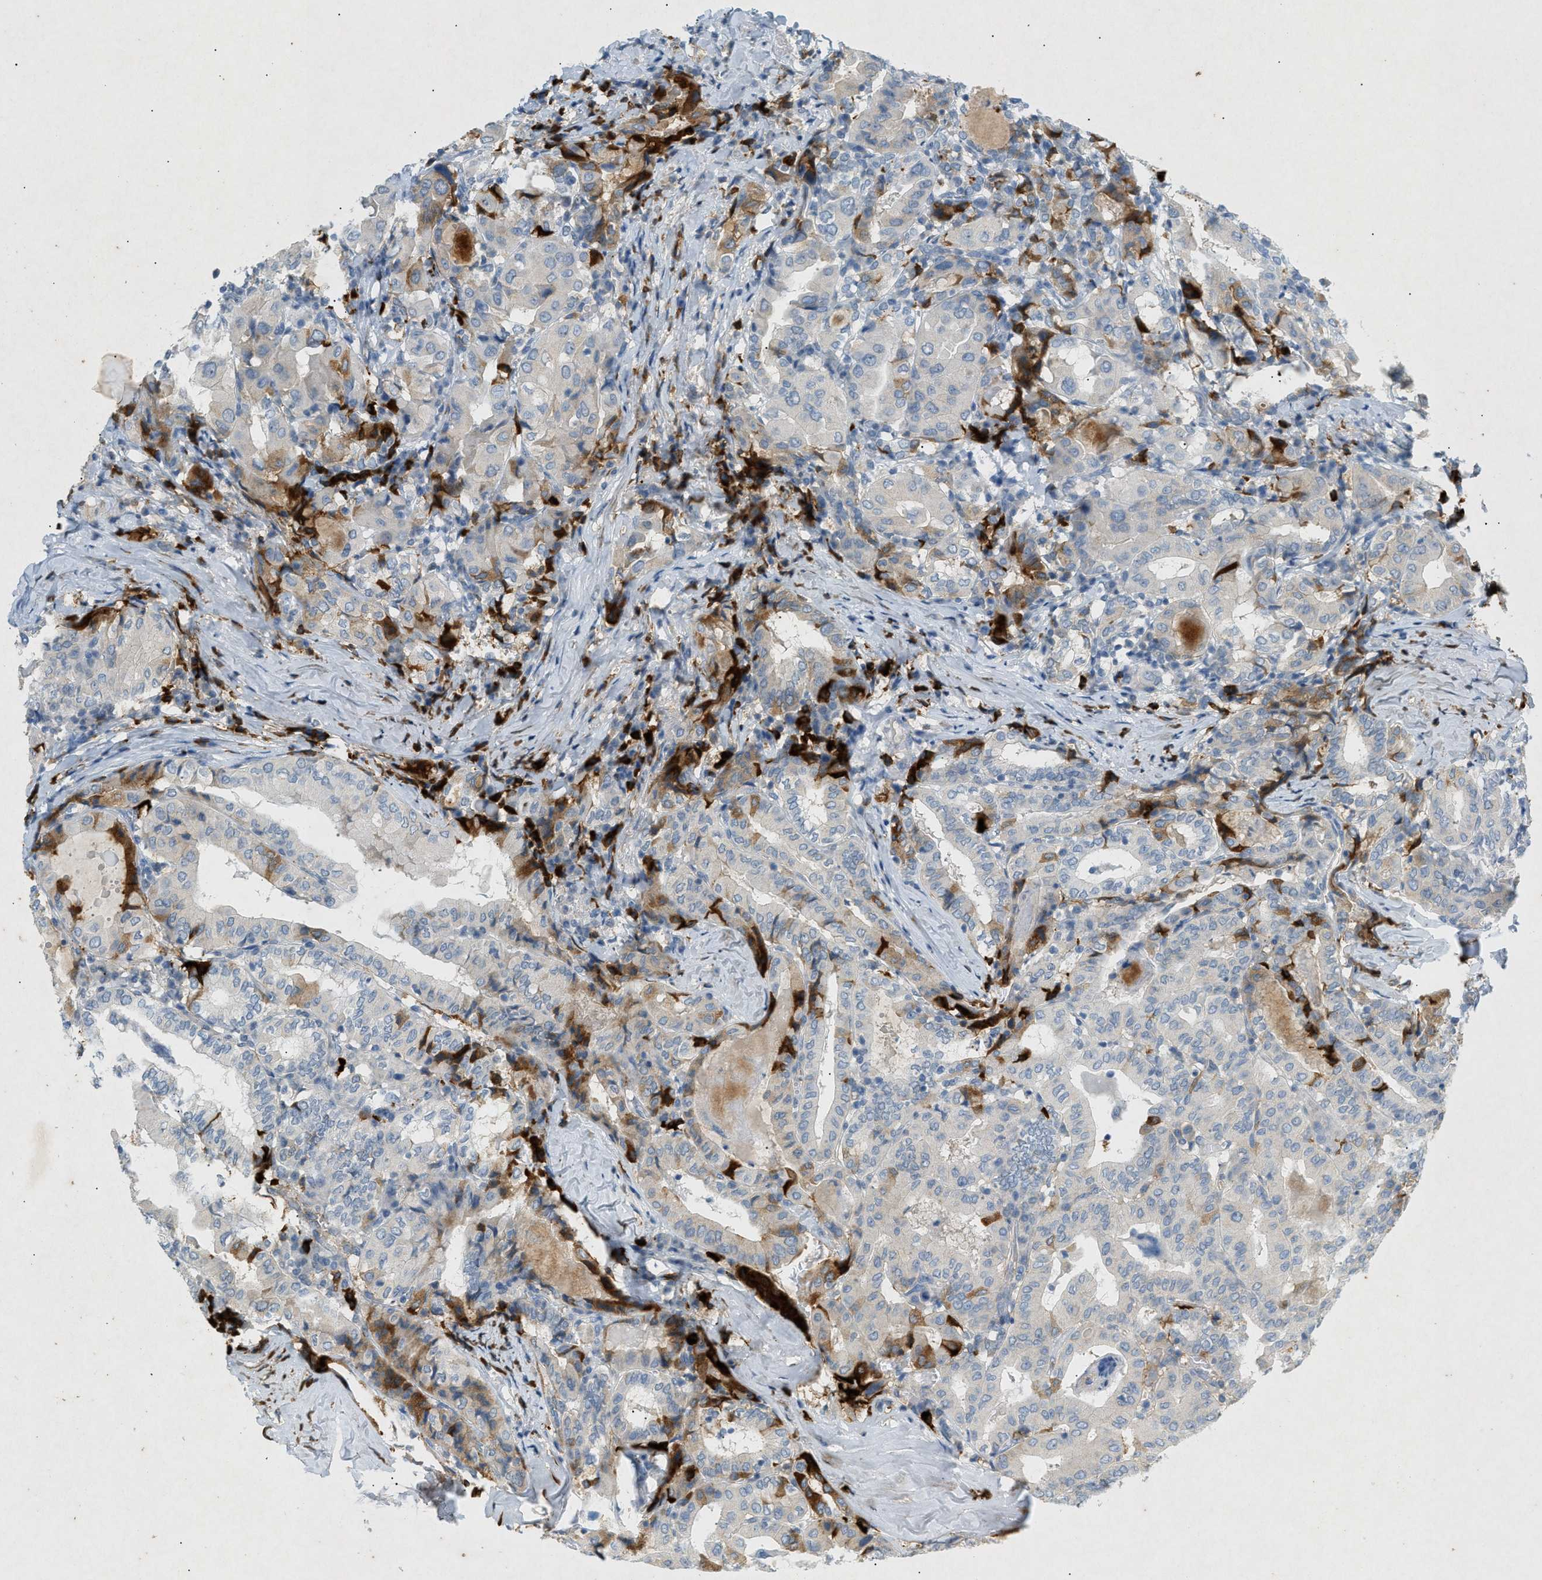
{"staining": {"intensity": "moderate", "quantity": "<25%", "location": "cytoplasmic/membranous"}, "tissue": "thyroid cancer", "cell_type": "Tumor cells", "image_type": "cancer", "snomed": [{"axis": "morphology", "description": "Papillary adenocarcinoma, NOS"}, {"axis": "topography", "description": "Thyroid gland"}], "caption": "The immunohistochemical stain shows moderate cytoplasmic/membranous positivity in tumor cells of papillary adenocarcinoma (thyroid) tissue. The staining was performed using DAB, with brown indicating positive protein expression. Nuclei are stained blue with hematoxylin.", "gene": "F2", "patient": {"sex": "female", "age": 42}}